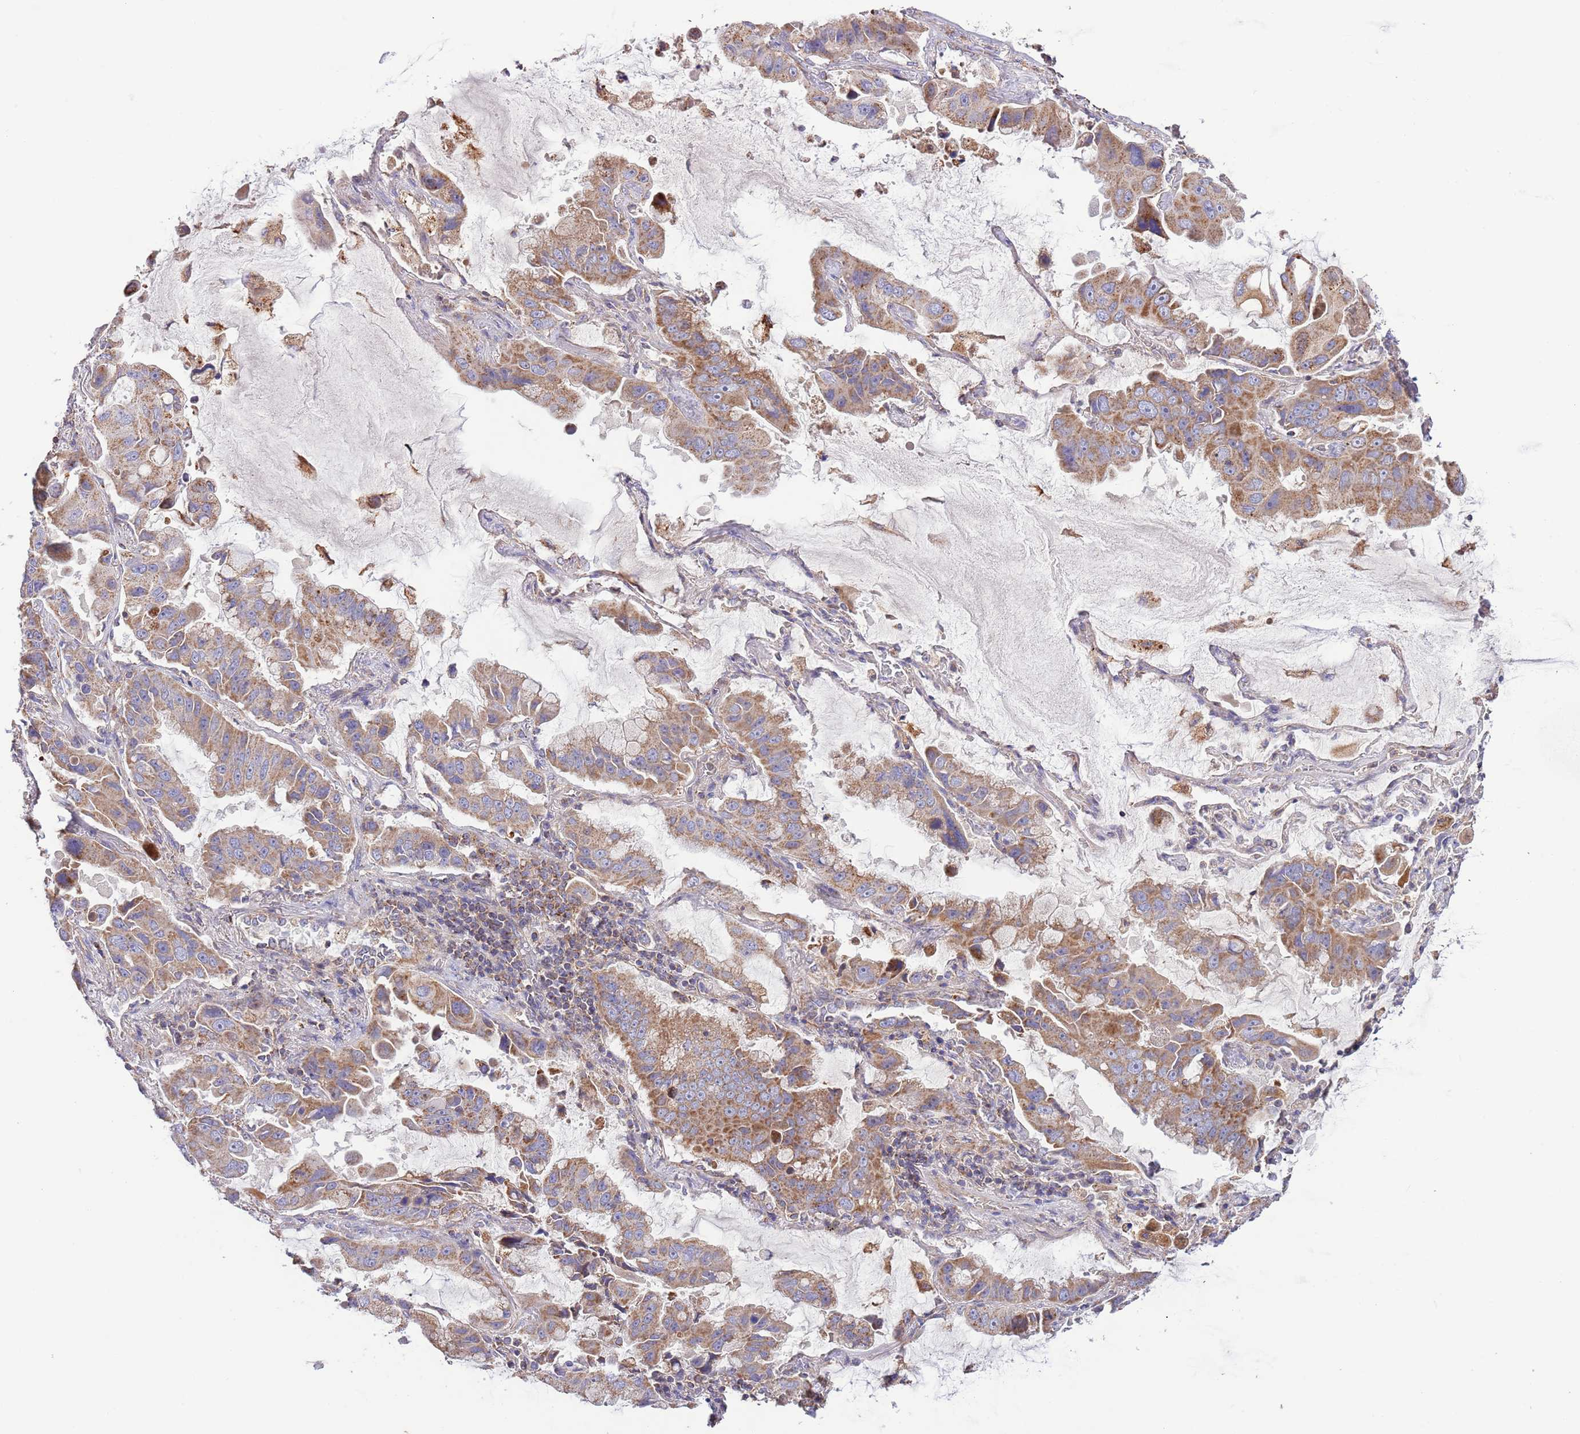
{"staining": {"intensity": "moderate", "quantity": ">75%", "location": "cytoplasmic/membranous"}, "tissue": "lung cancer", "cell_type": "Tumor cells", "image_type": "cancer", "snomed": [{"axis": "morphology", "description": "Adenocarcinoma, NOS"}, {"axis": "topography", "description": "Lung"}], "caption": "Immunohistochemical staining of human adenocarcinoma (lung) reveals medium levels of moderate cytoplasmic/membranous protein positivity in approximately >75% of tumor cells. (Stains: DAB (3,3'-diaminobenzidine) in brown, nuclei in blue, Microscopy: brightfield microscopy at high magnification).", "gene": "DNAJA3", "patient": {"sex": "male", "age": 64}}